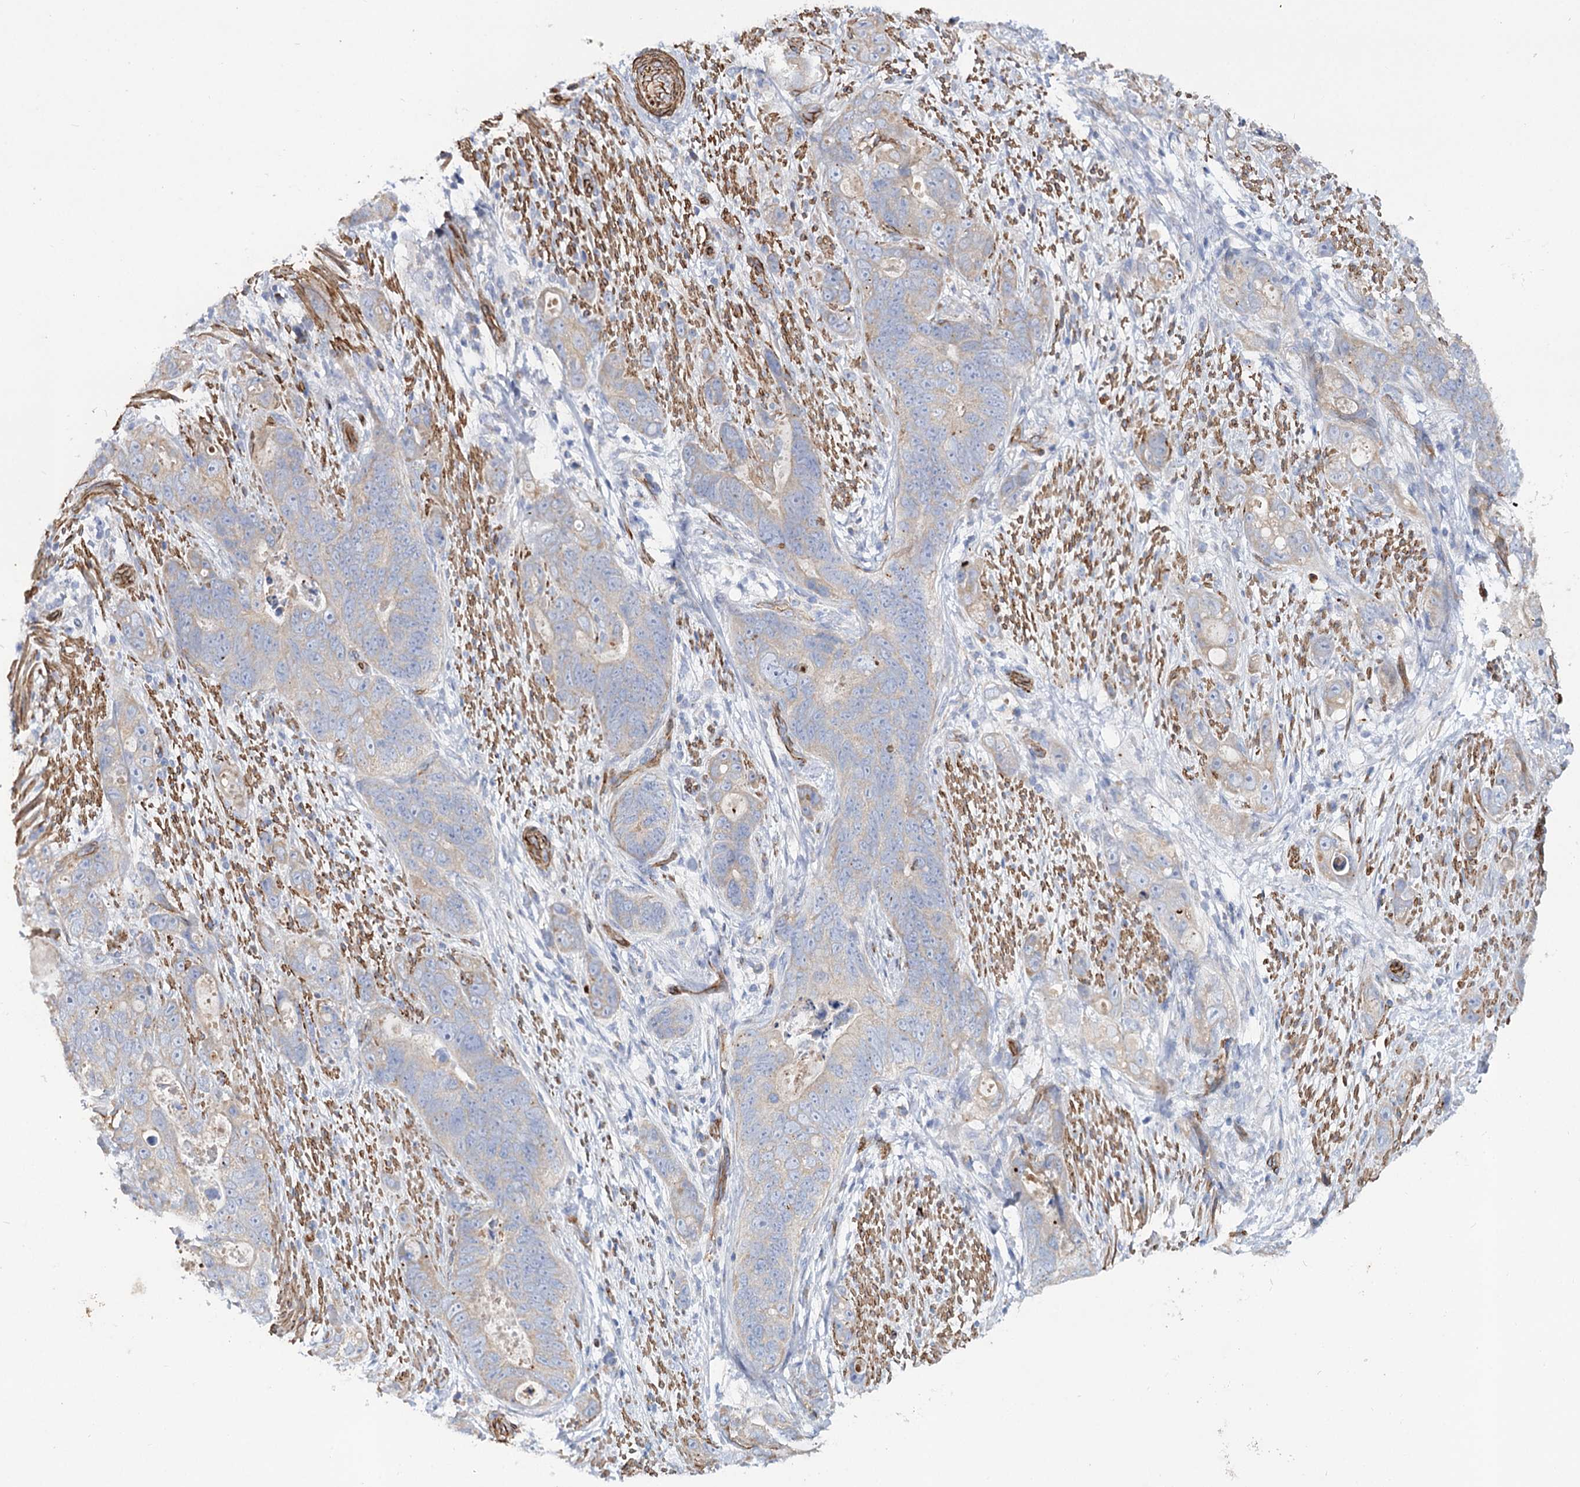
{"staining": {"intensity": "negative", "quantity": "none", "location": "none"}, "tissue": "stomach cancer", "cell_type": "Tumor cells", "image_type": "cancer", "snomed": [{"axis": "morphology", "description": "Adenocarcinoma, NOS"}, {"axis": "topography", "description": "Stomach"}], "caption": "Tumor cells are negative for brown protein staining in adenocarcinoma (stomach). (DAB immunohistochemistry with hematoxylin counter stain).", "gene": "TMEM164", "patient": {"sex": "female", "age": 89}}